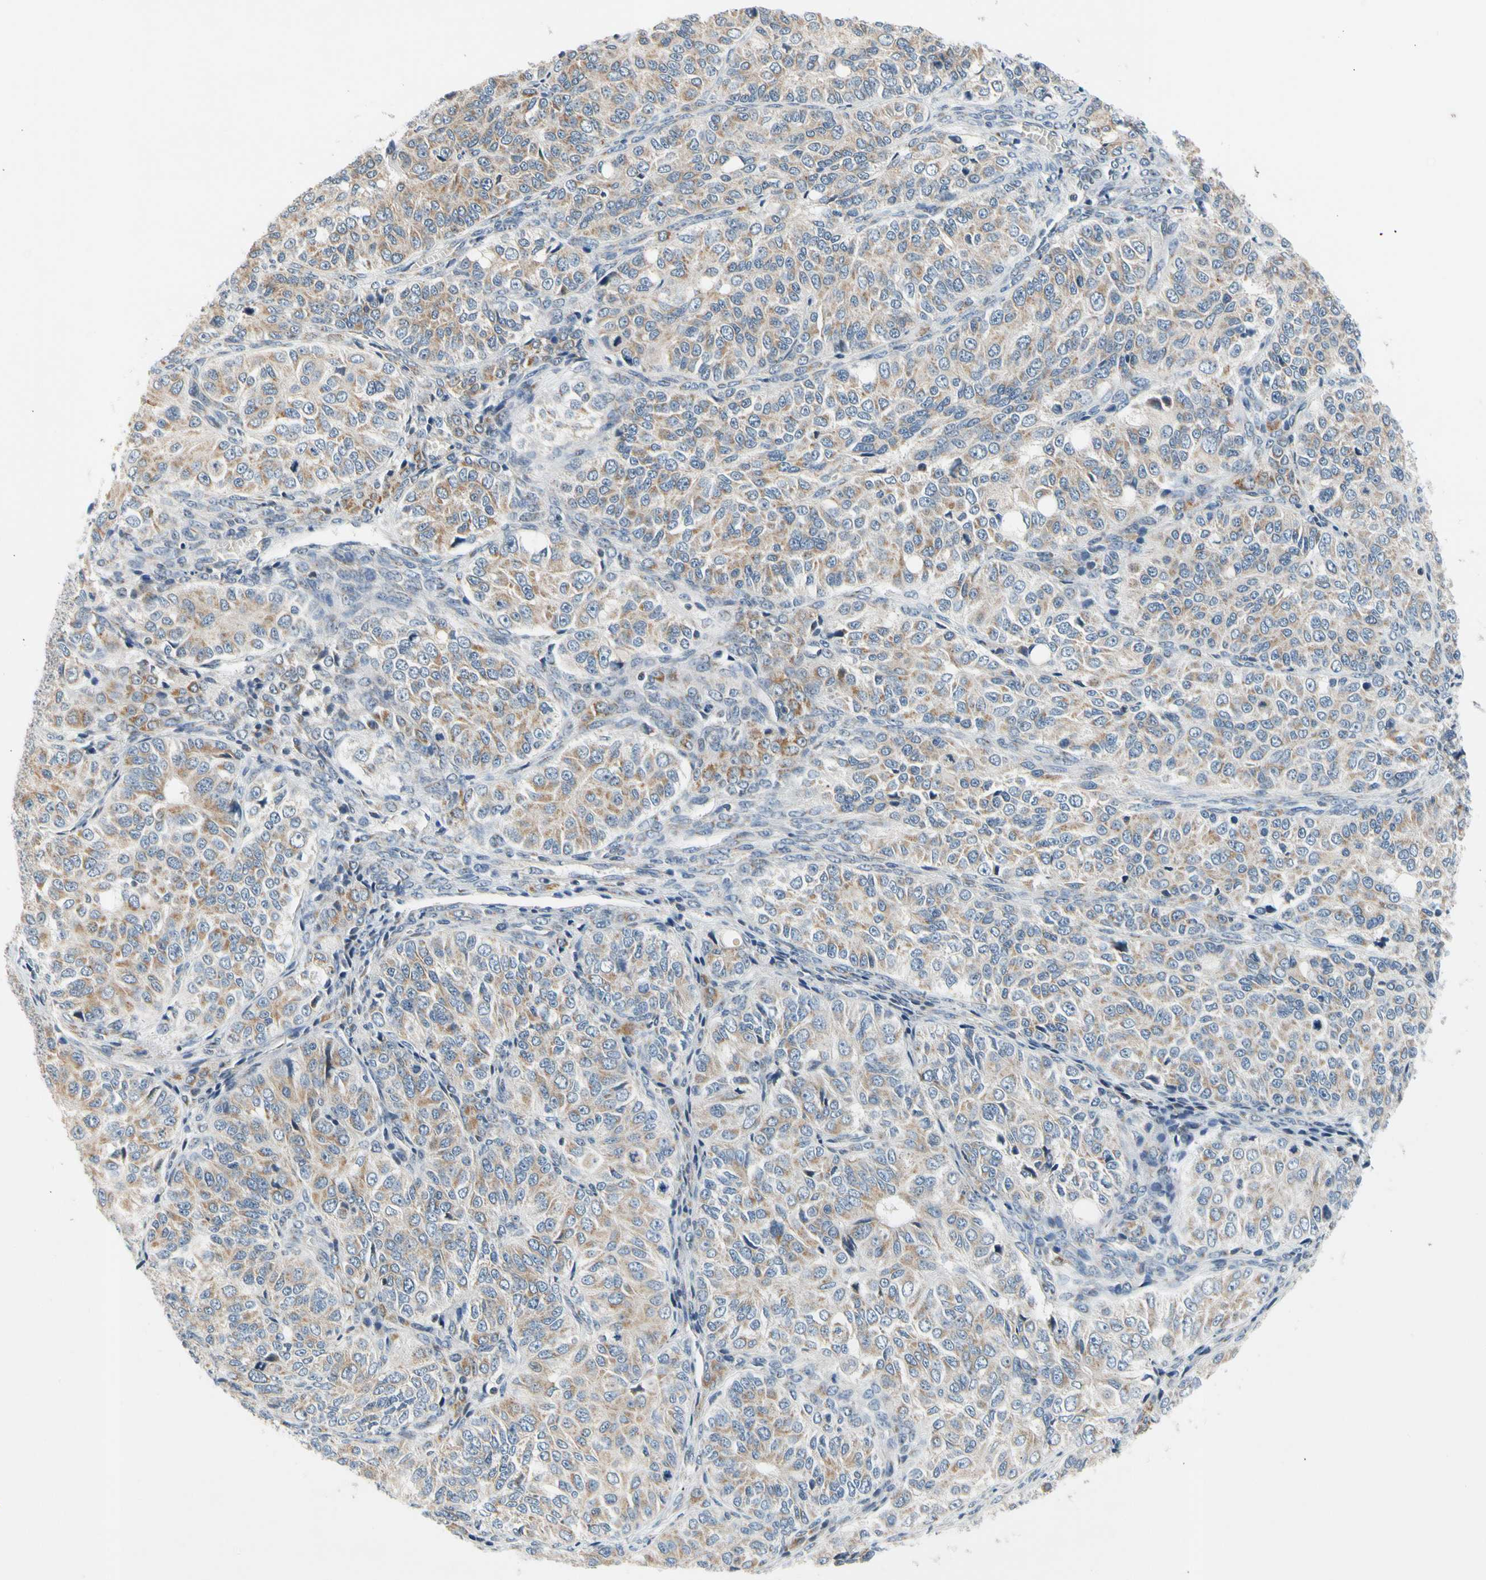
{"staining": {"intensity": "weak", "quantity": "25%-75%", "location": "cytoplasmic/membranous"}, "tissue": "ovarian cancer", "cell_type": "Tumor cells", "image_type": "cancer", "snomed": [{"axis": "morphology", "description": "Carcinoma, endometroid"}, {"axis": "topography", "description": "Ovary"}], "caption": "About 25%-75% of tumor cells in human ovarian cancer show weak cytoplasmic/membranous protein expression as visualized by brown immunohistochemical staining.", "gene": "SOX30", "patient": {"sex": "female", "age": 51}}